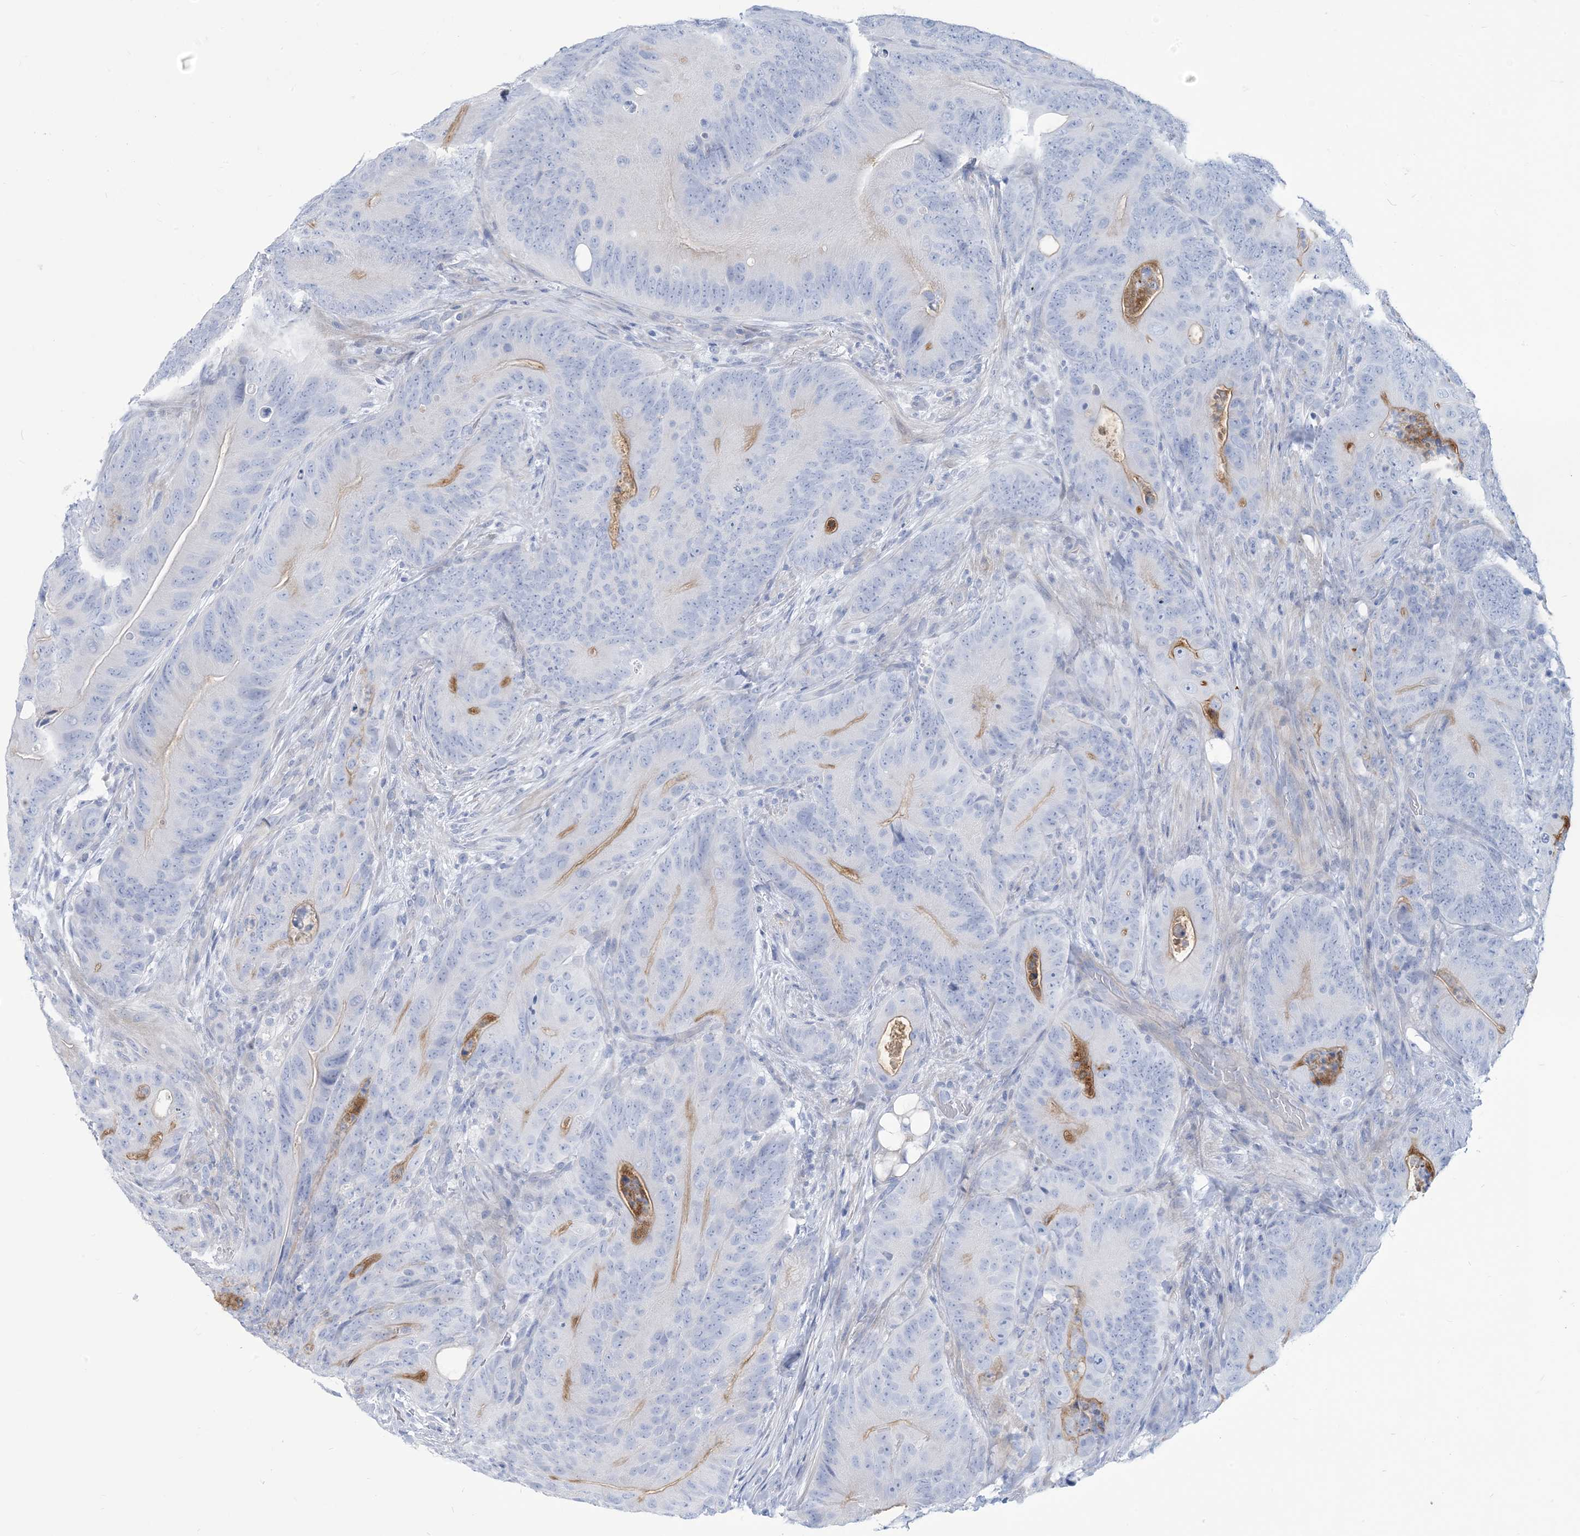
{"staining": {"intensity": "weak", "quantity": "<25%", "location": "cytoplasmic/membranous"}, "tissue": "colorectal cancer", "cell_type": "Tumor cells", "image_type": "cancer", "snomed": [{"axis": "morphology", "description": "Normal tissue, NOS"}, {"axis": "topography", "description": "Colon"}], "caption": "Tumor cells are negative for brown protein staining in colorectal cancer.", "gene": "MOXD1", "patient": {"sex": "female", "age": 82}}